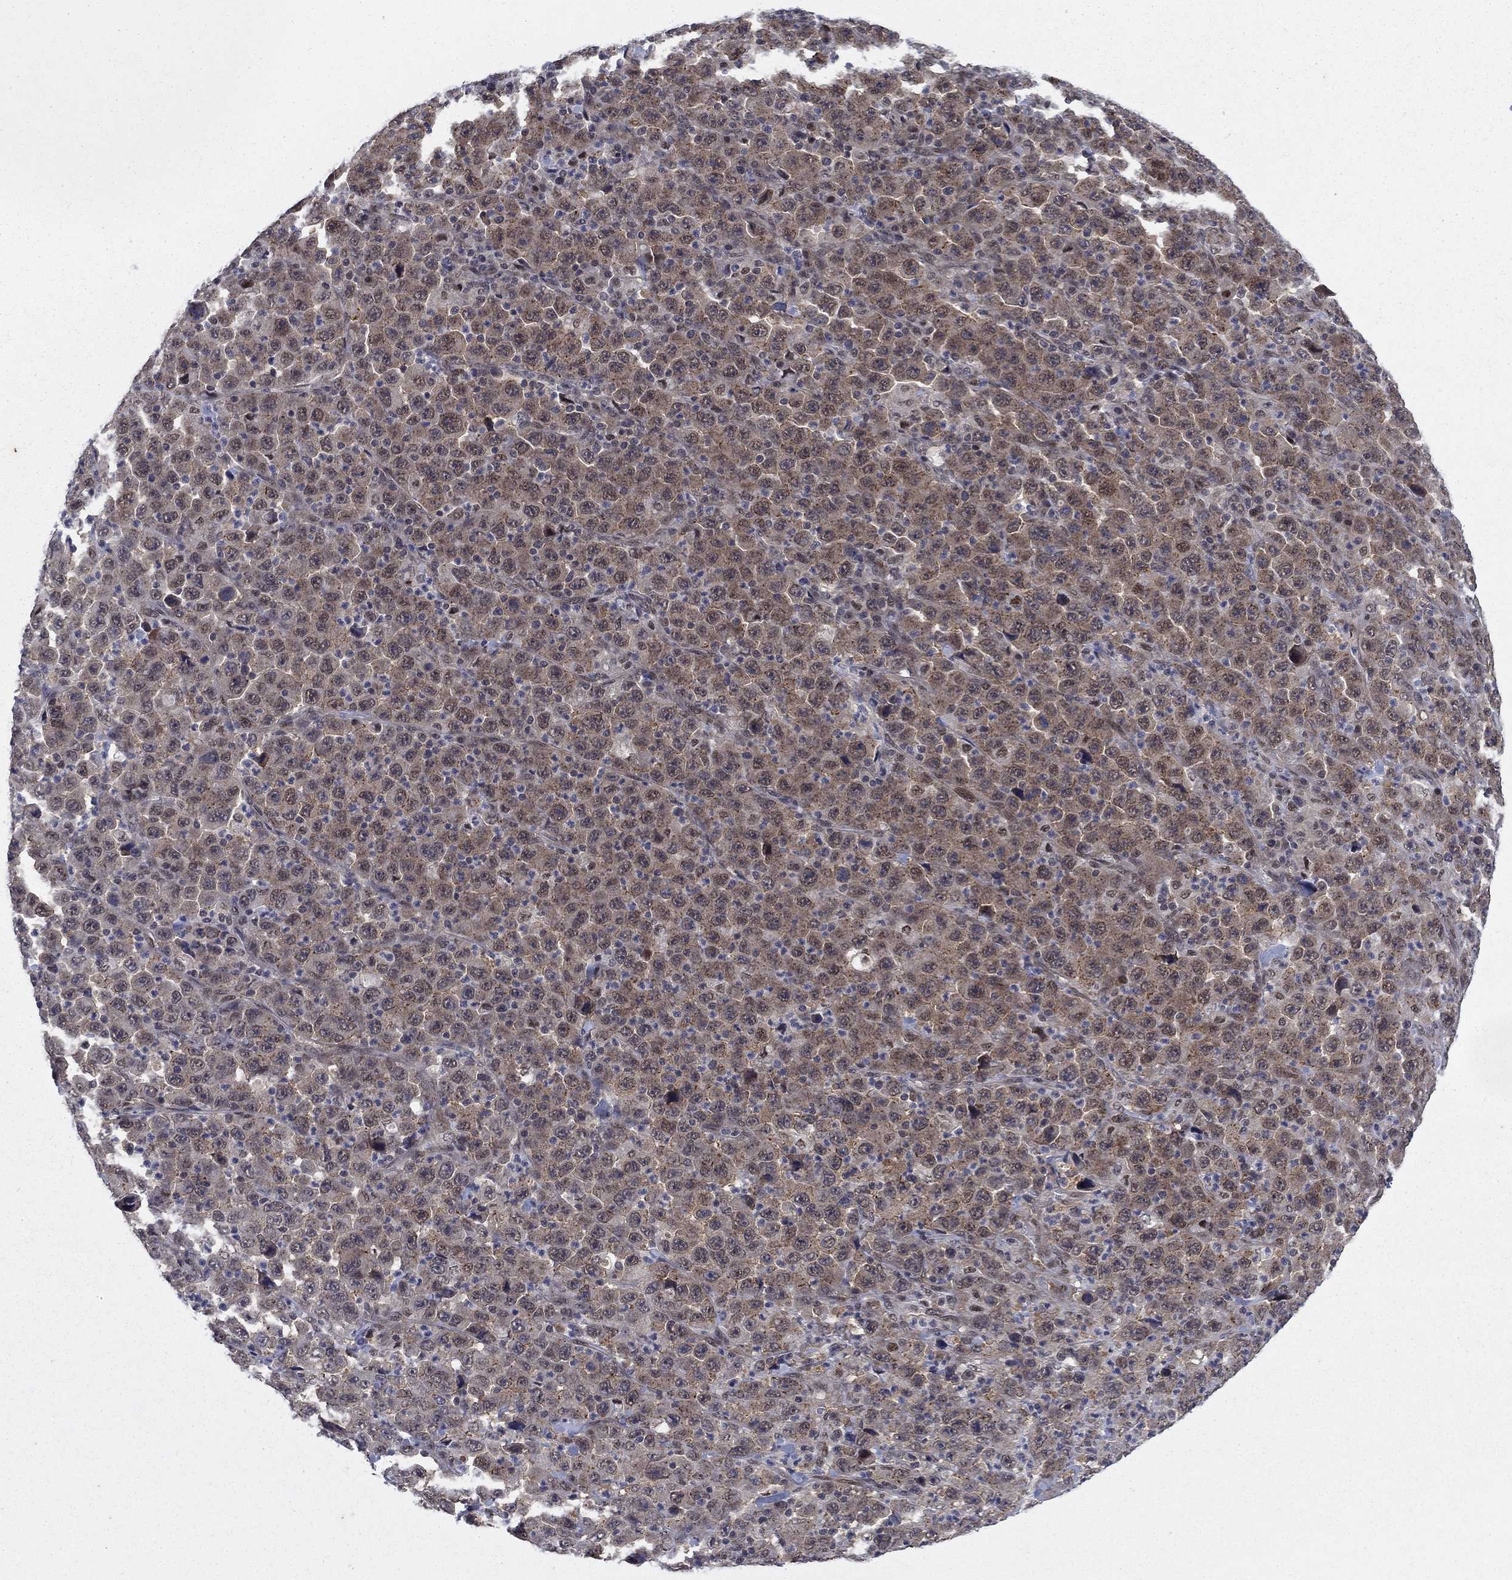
{"staining": {"intensity": "moderate", "quantity": "25%-75%", "location": "cytoplasmic/membranous"}, "tissue": "stomach cancer", "cell_type": "Tumor cells", "image_type": "cancer", "snomed": [{"axis": "morphology", "description": "Normal tissue, NOS"}, {"axis": "morphology", "description": "Adenocarcinoma, NOS"}, {"axis": "topography", "description": "Stomach, upper"}, {"axis": "topography", "description": "Stomach"}], "caption": "Approximately 25%-75% of tumor cells in human stomach cancer (adenocarcinoma) display moderate cytoplasmic/membranous protein positivity as visualized by brown immunohistochemical staining.", "gene": "PSMC1", "patient": {"sex": "male", "age": 59}}